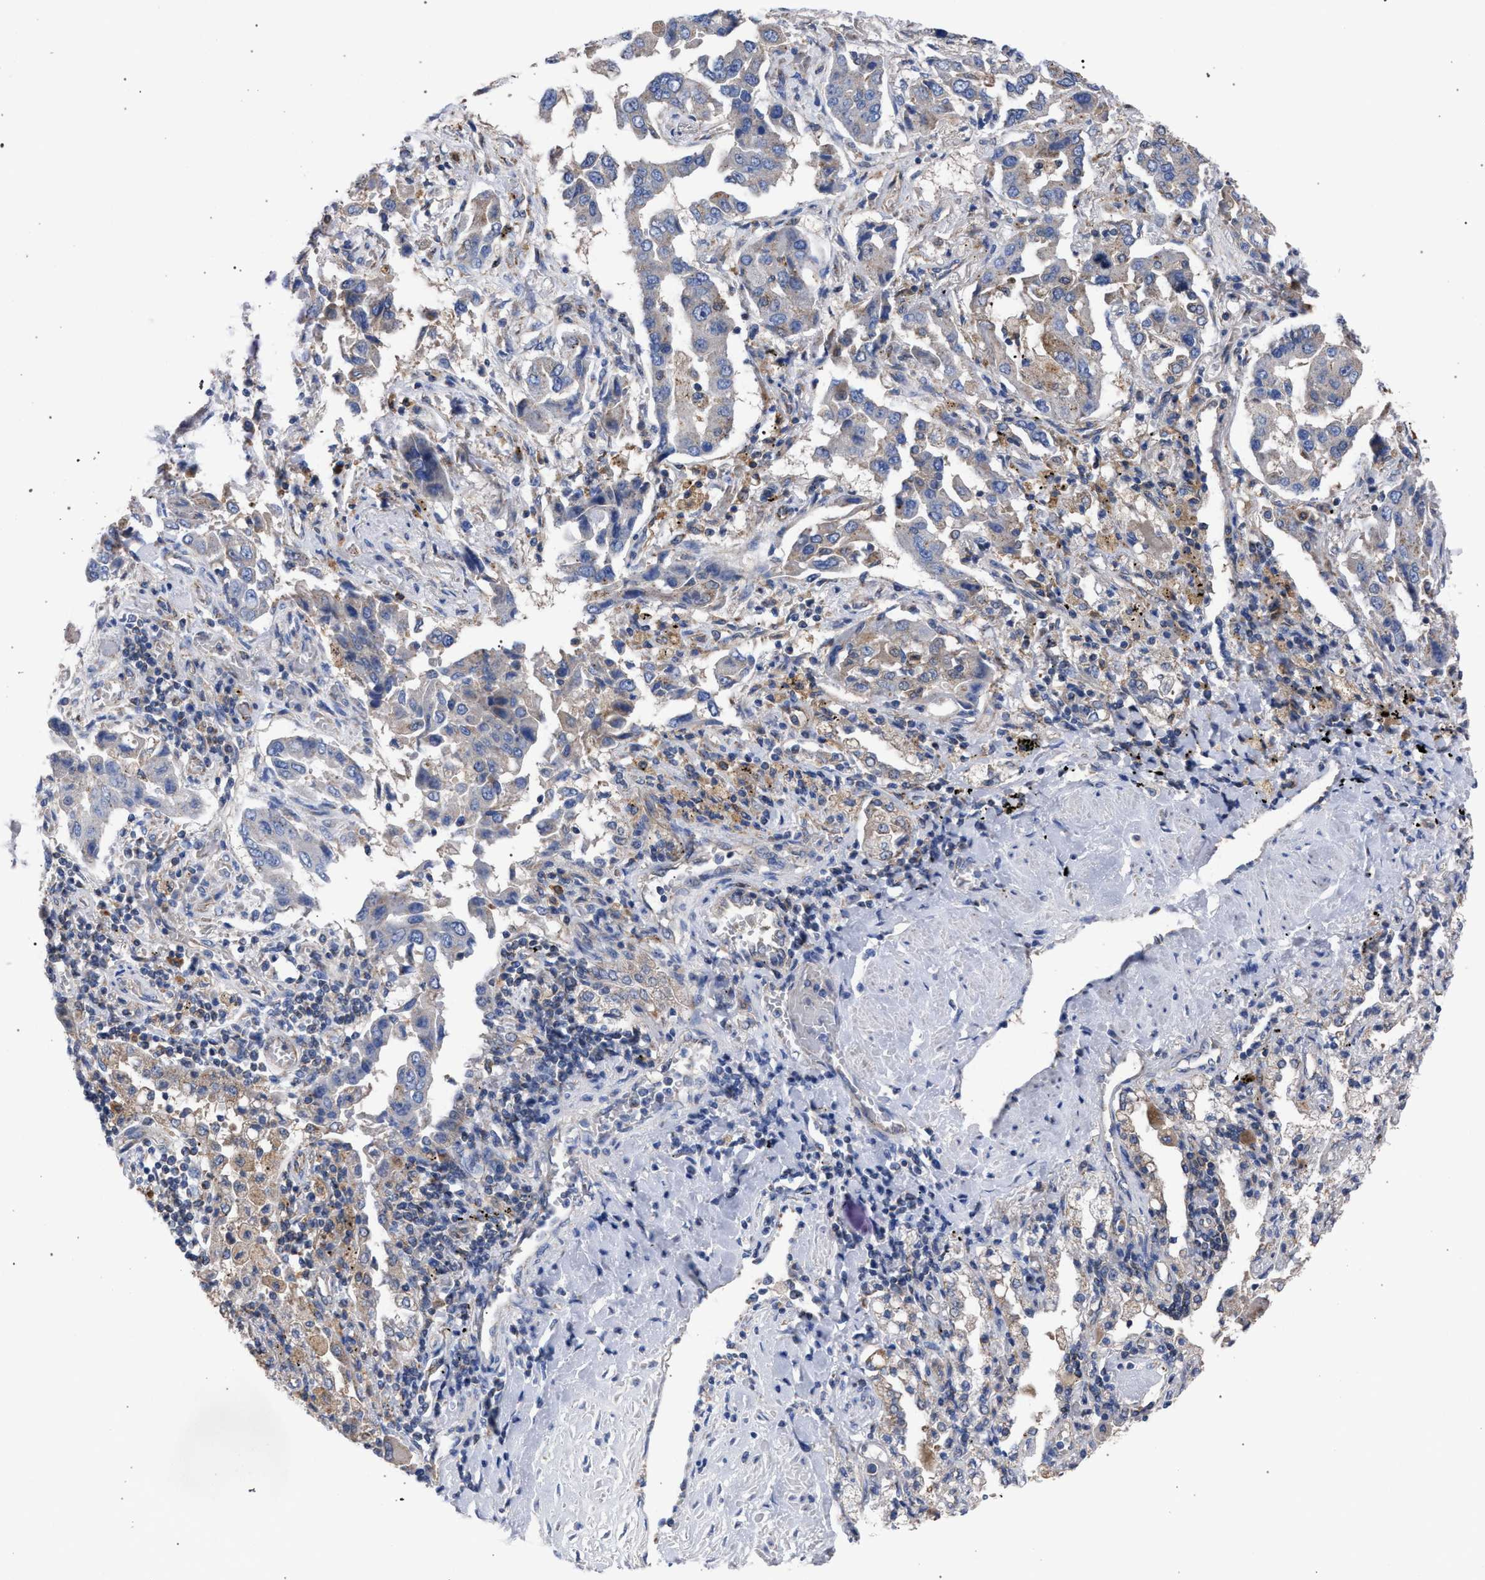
{"staining": {"intensity": "negative", "quantity": "none", "location": "none"}, "tissue": "lung cancer", "cell_type": "Tumor cells", "image_type": "cancer", "snomed": [{"axis": "morphology", "description": "Adenocarcinoma, NOS"}, {"axis": "topography", "description": "Lung"}], "caption": "IHC micrograph of neoplastic tissue: lung cancer stained with DAB (3,3'-diaminobenzidine) displays no significant protein staining in tumor cells.", "gene": "GMPR", "patient": {"sex": "female", "age": 65}}